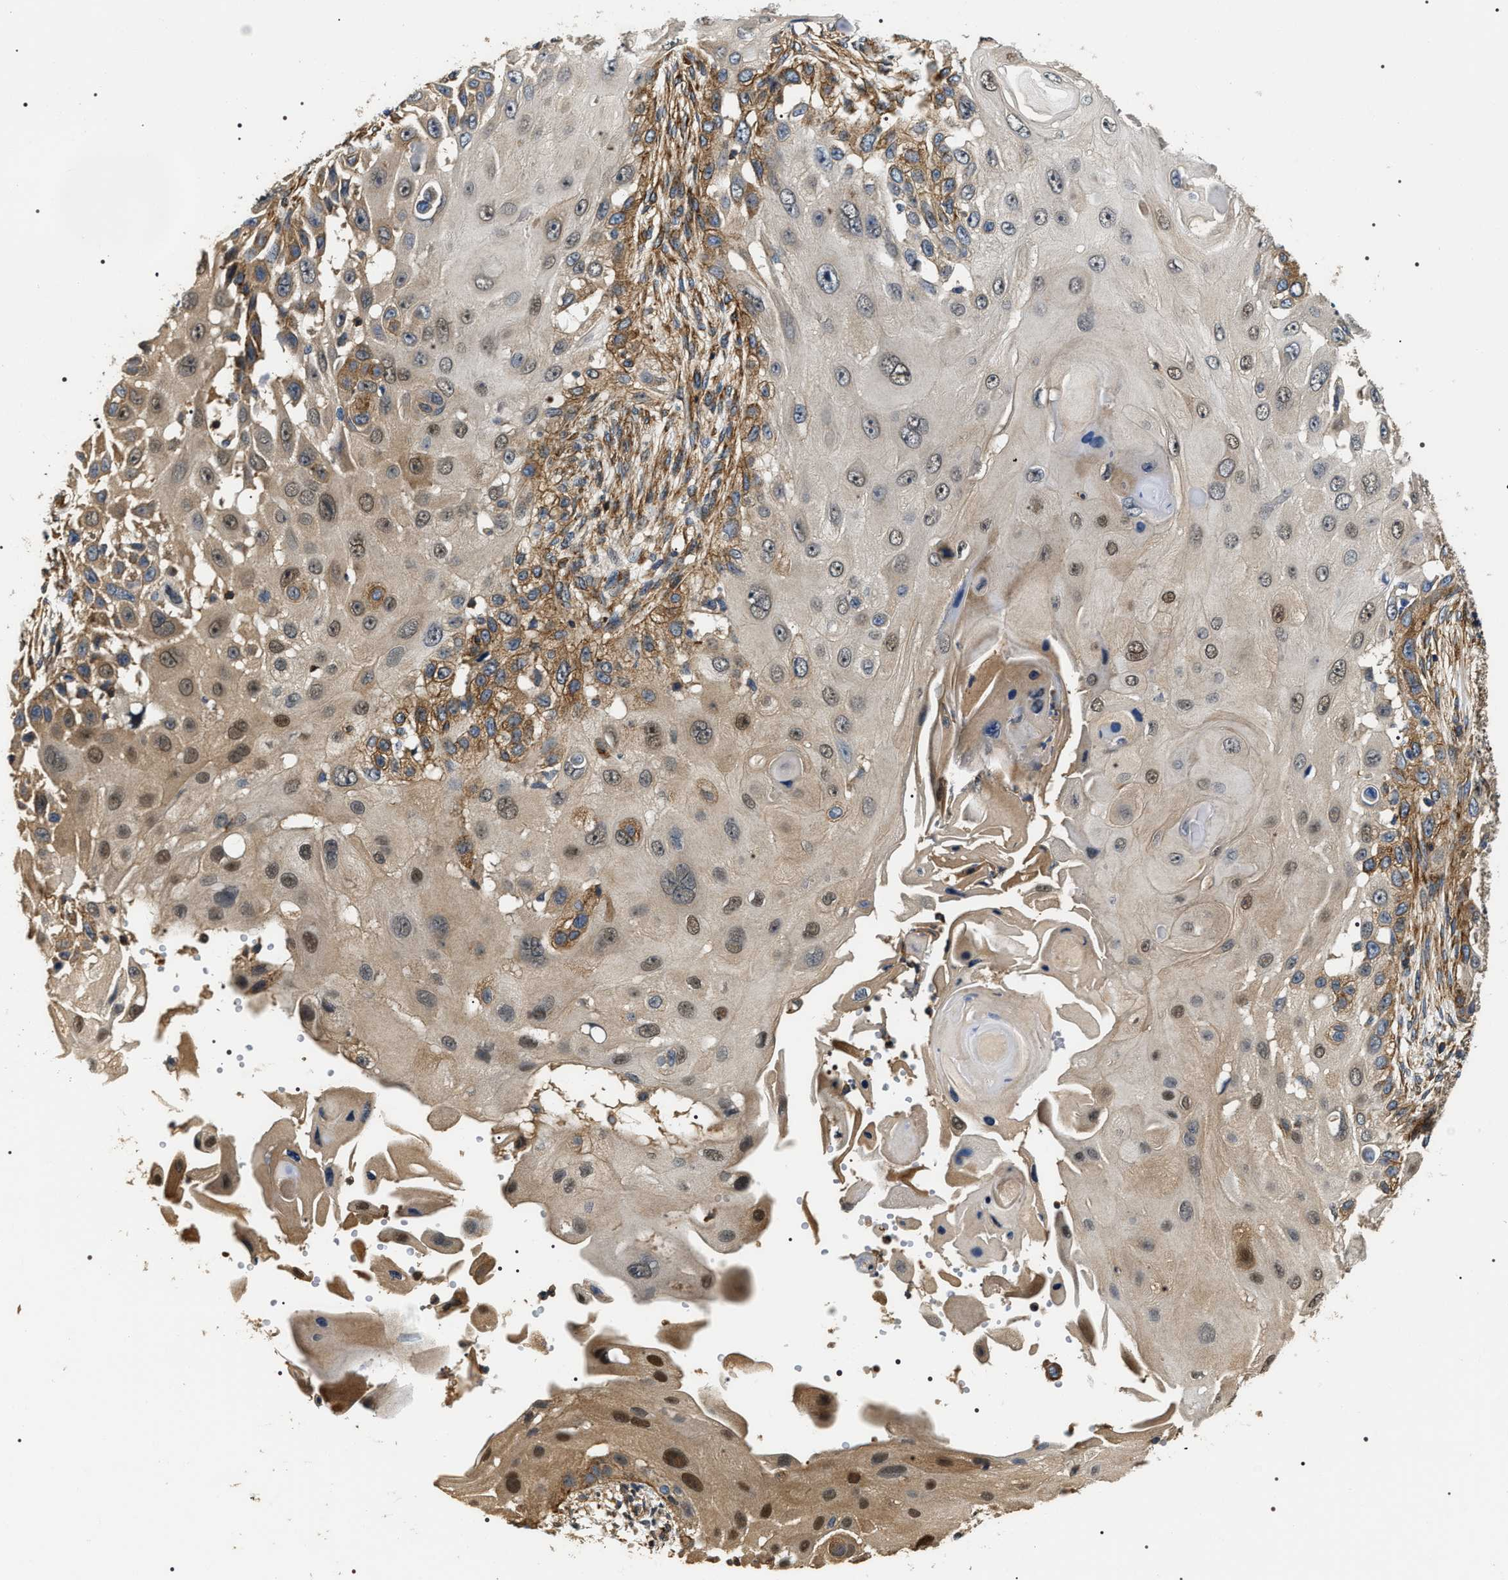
{"staining": {"intensity": "moderate", "quantity": "<25%", "location": "cytoplasmic/membranous,nuclear"}, "tissue": "skin cancer", "cell_type": "Tumor cells", "image_type": "cancer", "snomed": [{"axis": "morphology", "description": "Squamous cell carcinoma, NOS"}, {"axis": "topography", "description": "Skin"}], "caption": "Protein staining of skin cancer tissue displays moderate cytoplasmic/membranous and nuclear staining in about <25% of tumor cells.", "gene": "ZC3HAV1L", "patient": {"sex": "female", "age": 44}}